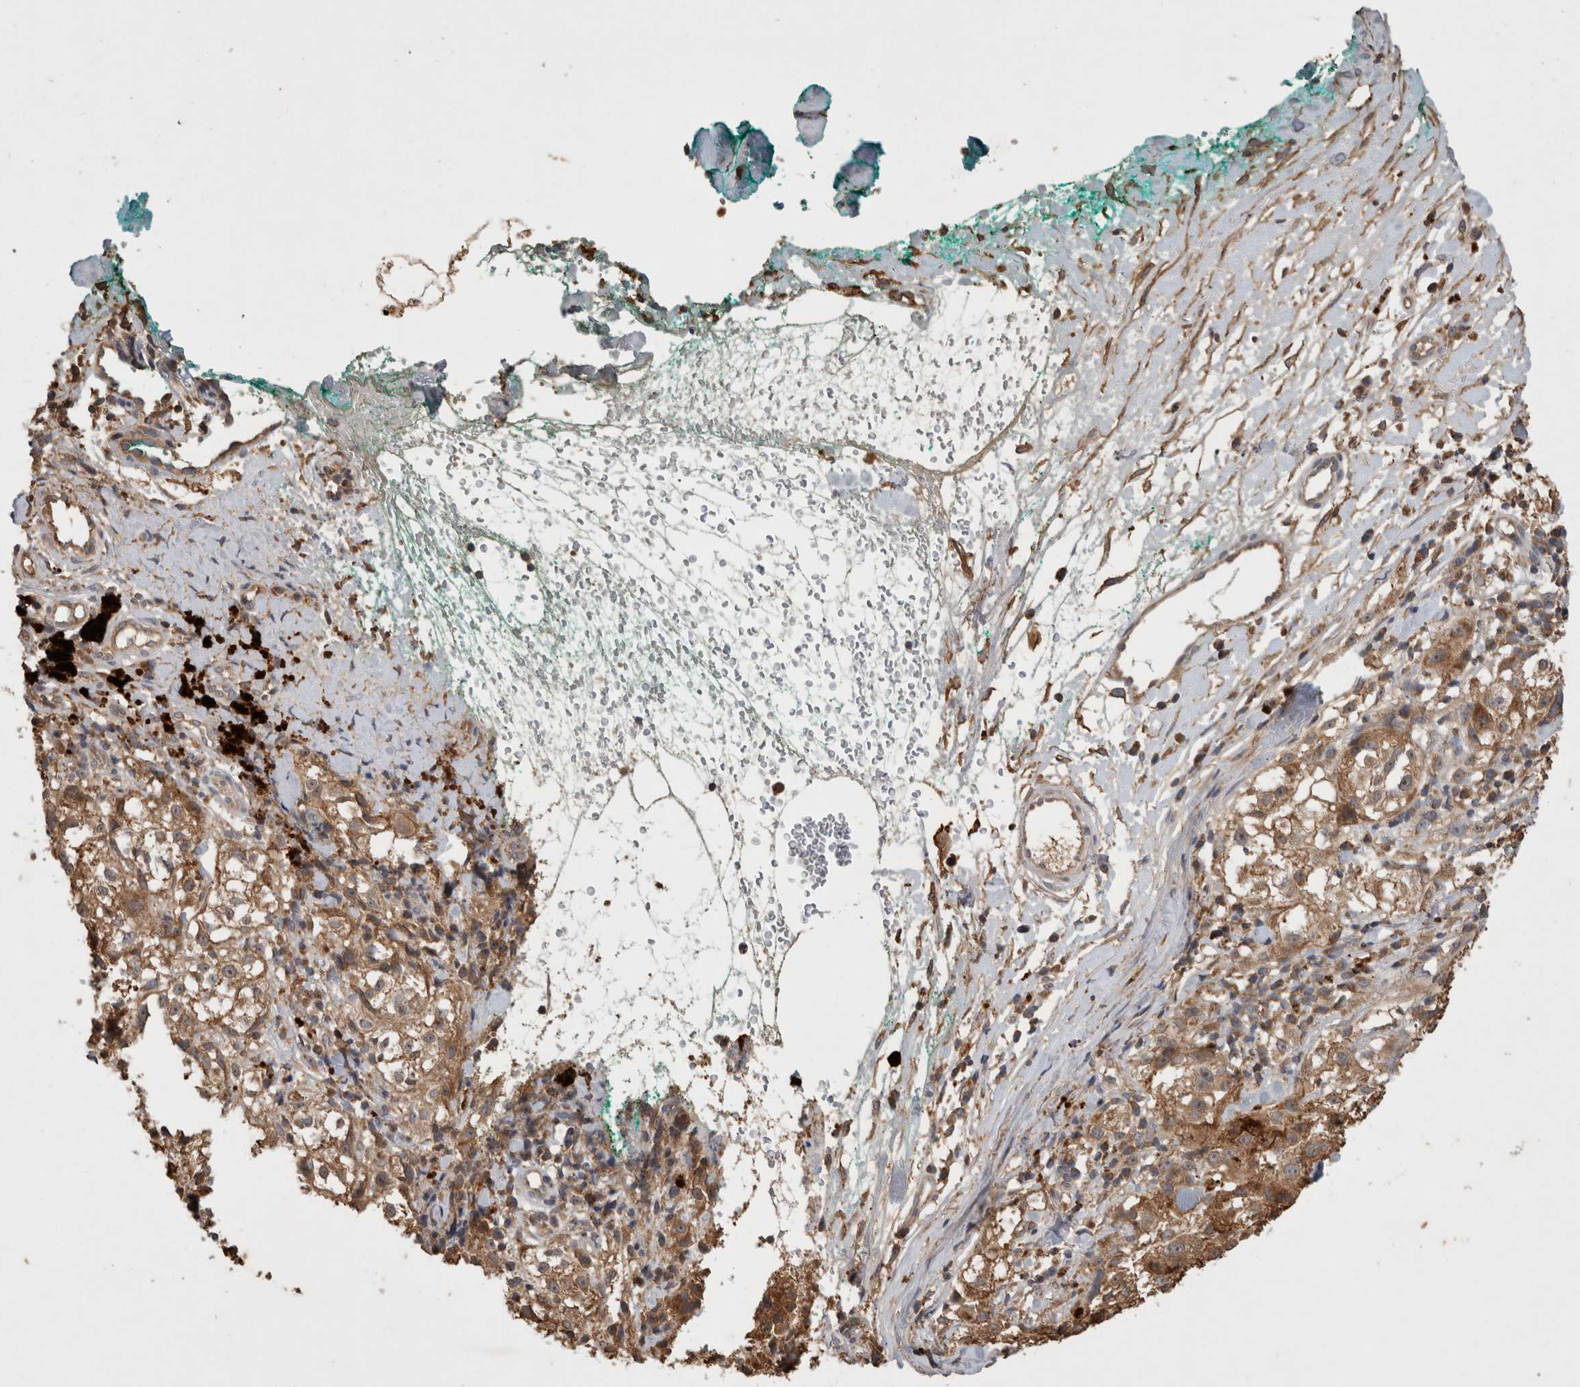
{"staining": {"intensity": "moderate", "quantity": ">75%", "location": "cytoplasmic/membranous"}, "tissue": "melanoma", "cell_type": "Tumor cells", "image_type": "cancer", "snomed": [{"axis": "morphology", "description": "Necrosis, NOS"}, {"axis": "morphology", "description": "Malignant melanoma, NOS"}, {"axis": "topography", "description": "Skin"}], "caption": "The micrograph exhibits a brown stain indicating the presence of a protein in the cytoplasmic/membranous of tumor cells in malignant melanoma. The protein is stained brown, and the nuclei are stained in blue (DAB (3,3'-diaminobenzidine) IHC with brightfield microscopy, high magnification).", "gene": "SERAC1", "patient": {"sex": "female", "age": 87}}